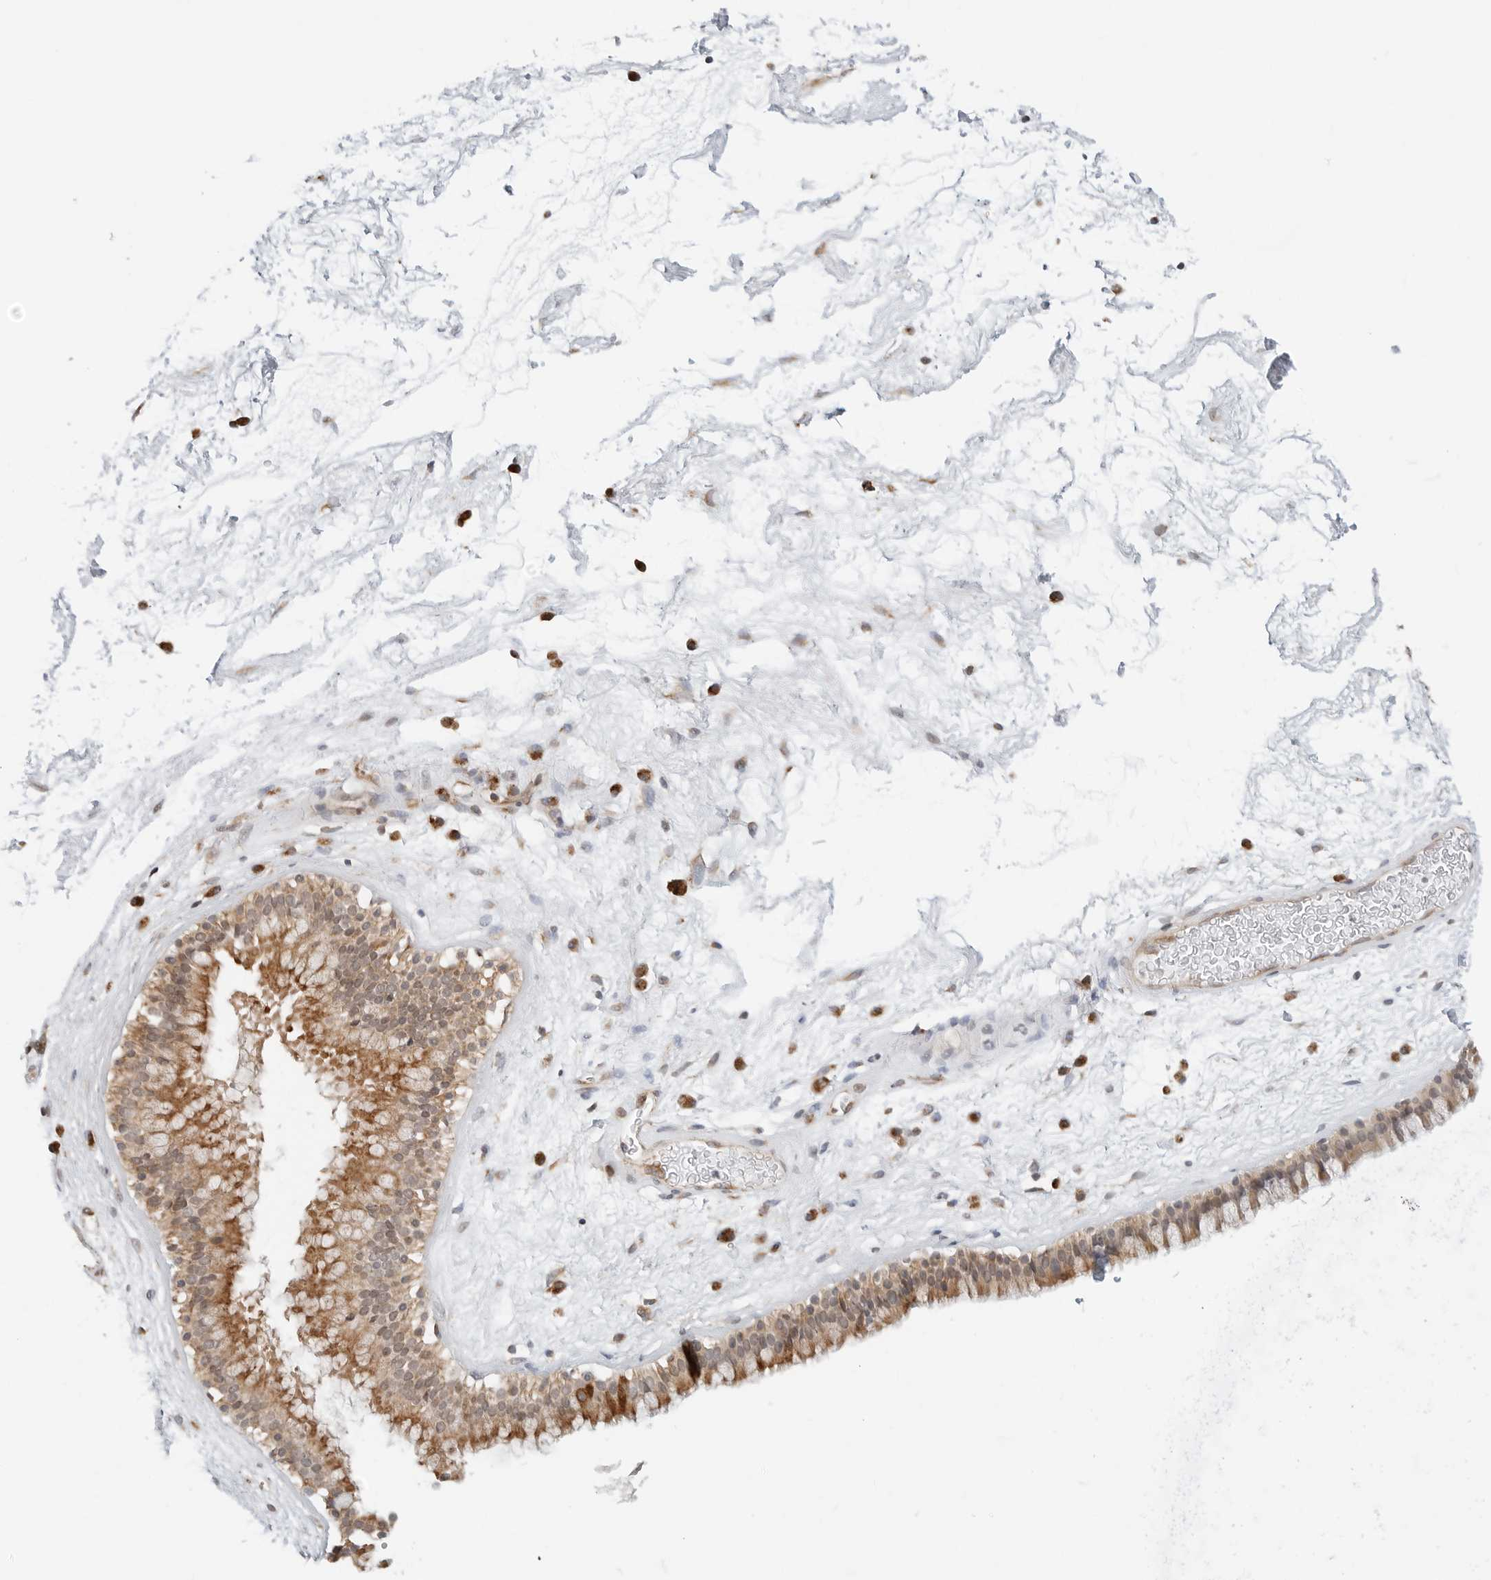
{"staining": {"intensity": "moderate", "quantity": ">75%", "location": "cytoplasmic/membranous"}, "tissue": "nasopharynx", "cell_type": "Respiratory epithelial cells", "image_type": "normal", "snomed": [{"axis": "morphology", "description": "Normal tissue, NOS"}, {"axis": "morphology", "description": "Inflammation, NOS"}, {"axis": "topography", "description": "Nasopharynx"}], "caption": "Immunohistochemical staining of unremarkable nasopharynx demonstrates moderate cytoplasmic/membranous protein staining in about >75% of respiratory epithelial cells.", "gene": "POLR3GL", "patient": {"sex": "male", "age": 48}}